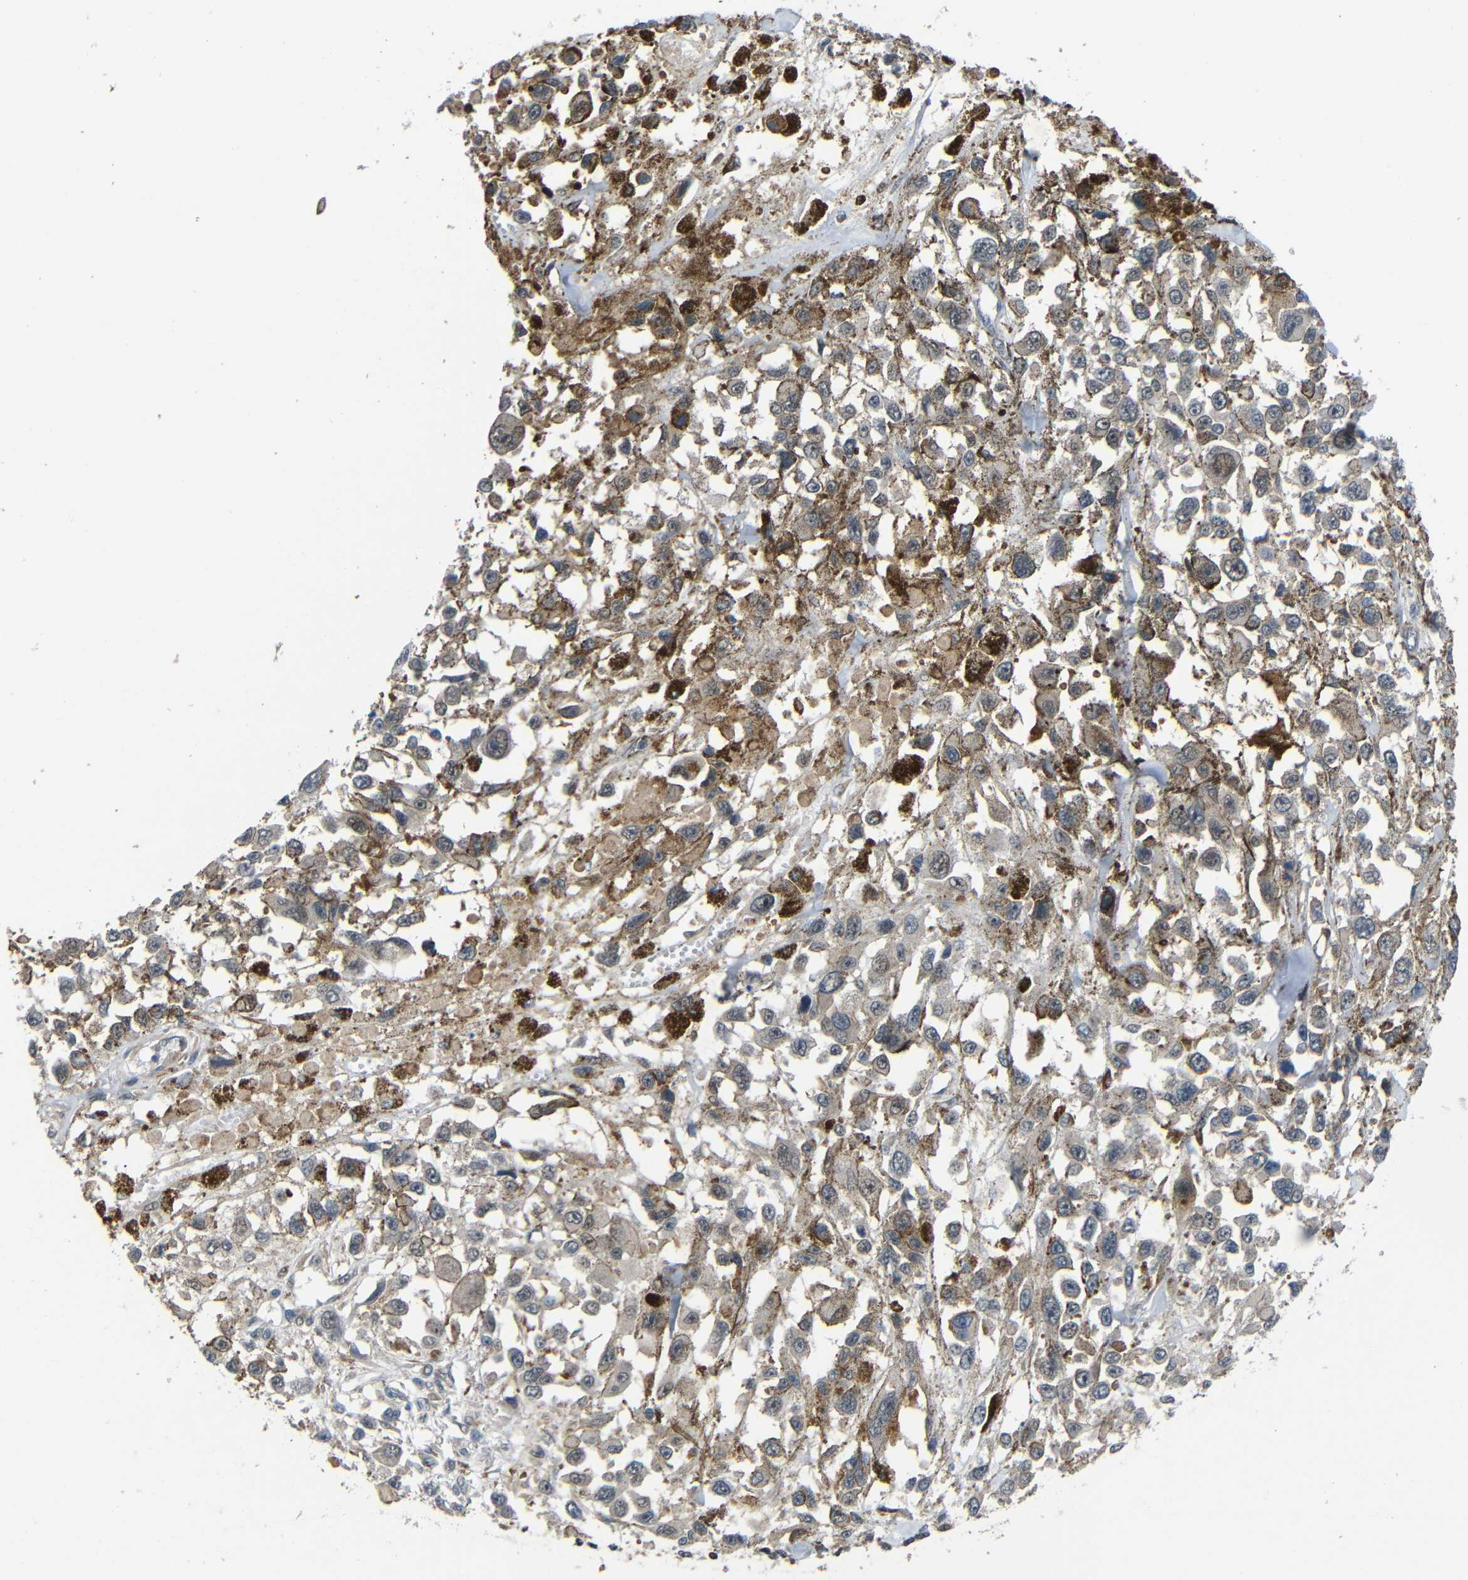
{"staining": {"intensity": "weak", "quantity": ">75%", "location": "cytoplasmic/membranous"}, "tissue": "melanoma", "cell_type": "Tumor cells", "image_type": "cancer", "snomed": [{"axis": "morphology", "description": "Malignant melanoma, Metastatic site"}, {"axis": "topography", "description": "Lymph node"}], "caption": "This micrograph displays IHC staining of malignant melanoma (metastatic site), with low weak cytoplasmic/membranous expression in about >75% of tumor cells.", "gene": "SYDE1", "patient": {"sex": "male", "age": 59}}